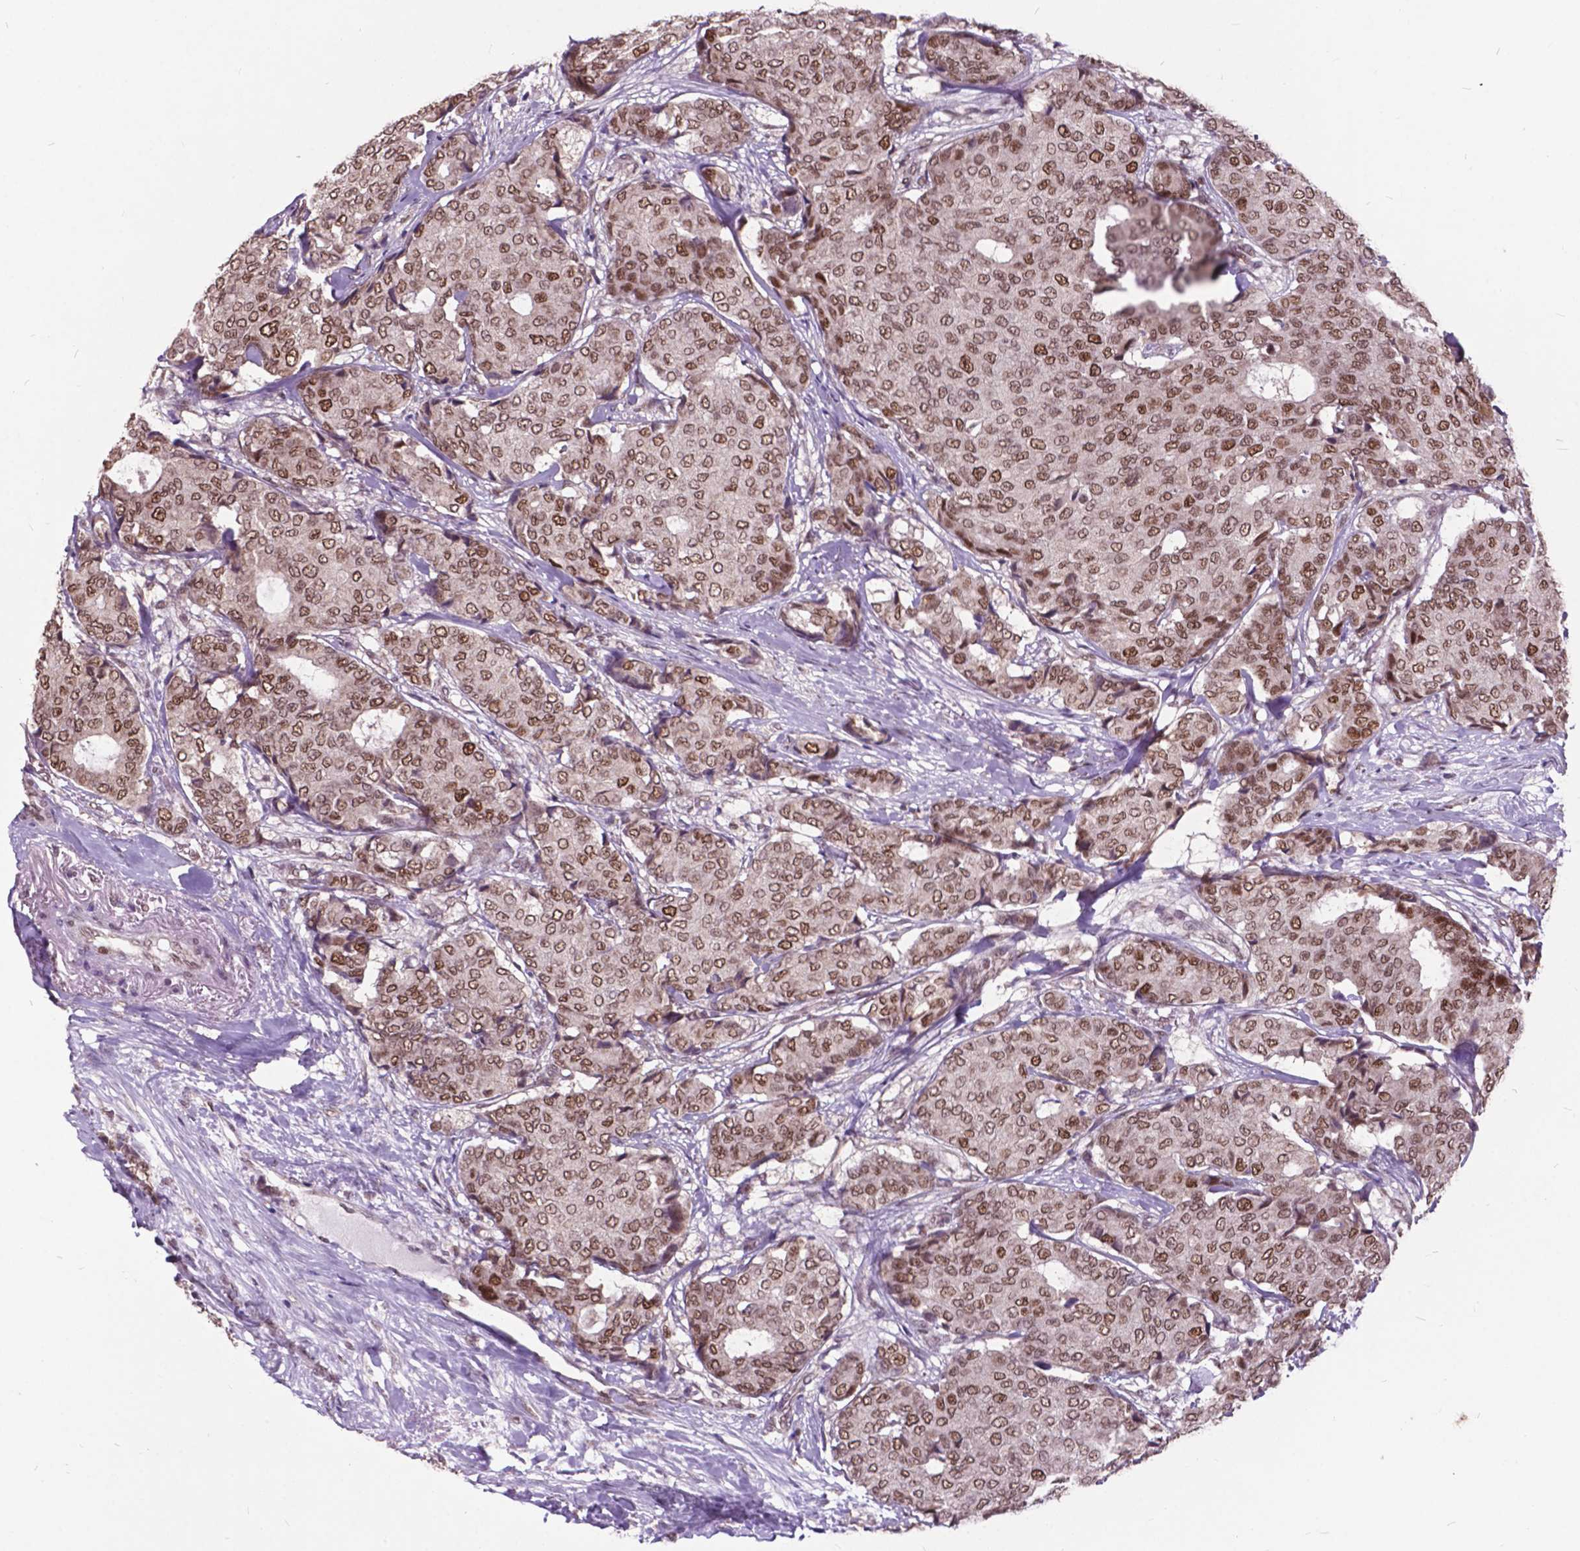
{"staining": {"intensity": "moderate", "quantity": ">75%", "location": "nuclear"}, "tissue": "breast cancer", "cell_type": "Tumor cells", "image_type": "cancer", "snomed": [{"axis": "morphology", "description": "Duct carcinoma"}, {"axis": "topography", "description": "Breast"}], "caption": "Moderate nuclear positivity is present in about >75% of tumor cells in breast cancer (intraductal carcinoma). Using DAB (3,3'-diaminobenzidine) (brown) and hematoxylin (blue) stains, captured at high magnification using brightfield microscopy.", "gene": "MSH2", "patient": {"sex": "female", "age": 75}}